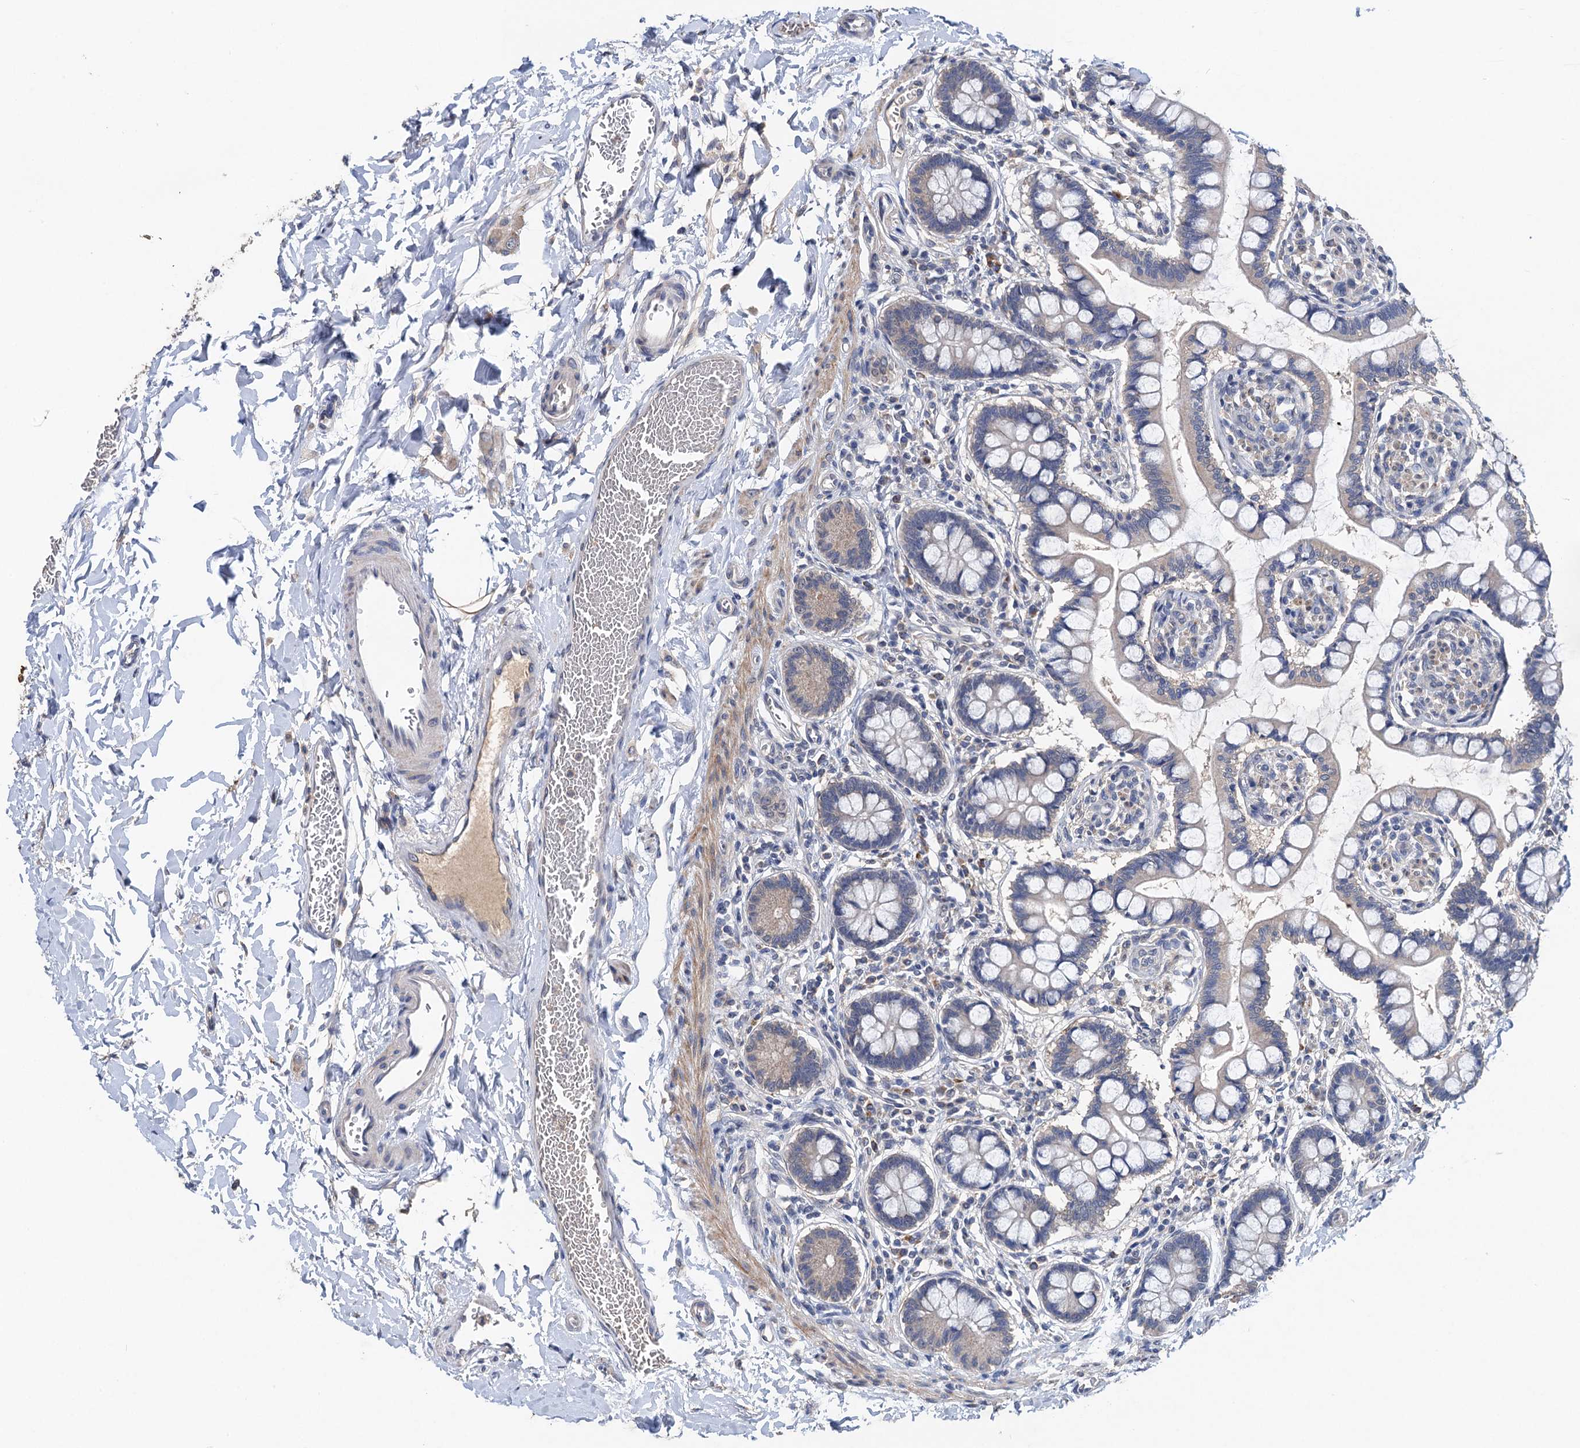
{"staining": {"intensity": "moderate", "quantity": "25%-75%", "location": "cytoplasmic/membranous"}, "tissue": "small intestine", "cell_type": "Glandular cells", "image_type": "normal", "snomed": [{"axis": "morphology", "description": "Normal tissue, NOS"}, {"axis": "topography", "description": "Small intestine"}], "caption": "Unremarkable small intestine reveals moderate cytoplasmic/membranous staining in approximately 25%-75% of glandular cells.", "gene": "TMEM39B", "patient": {"sex": "male", "age": 52}}